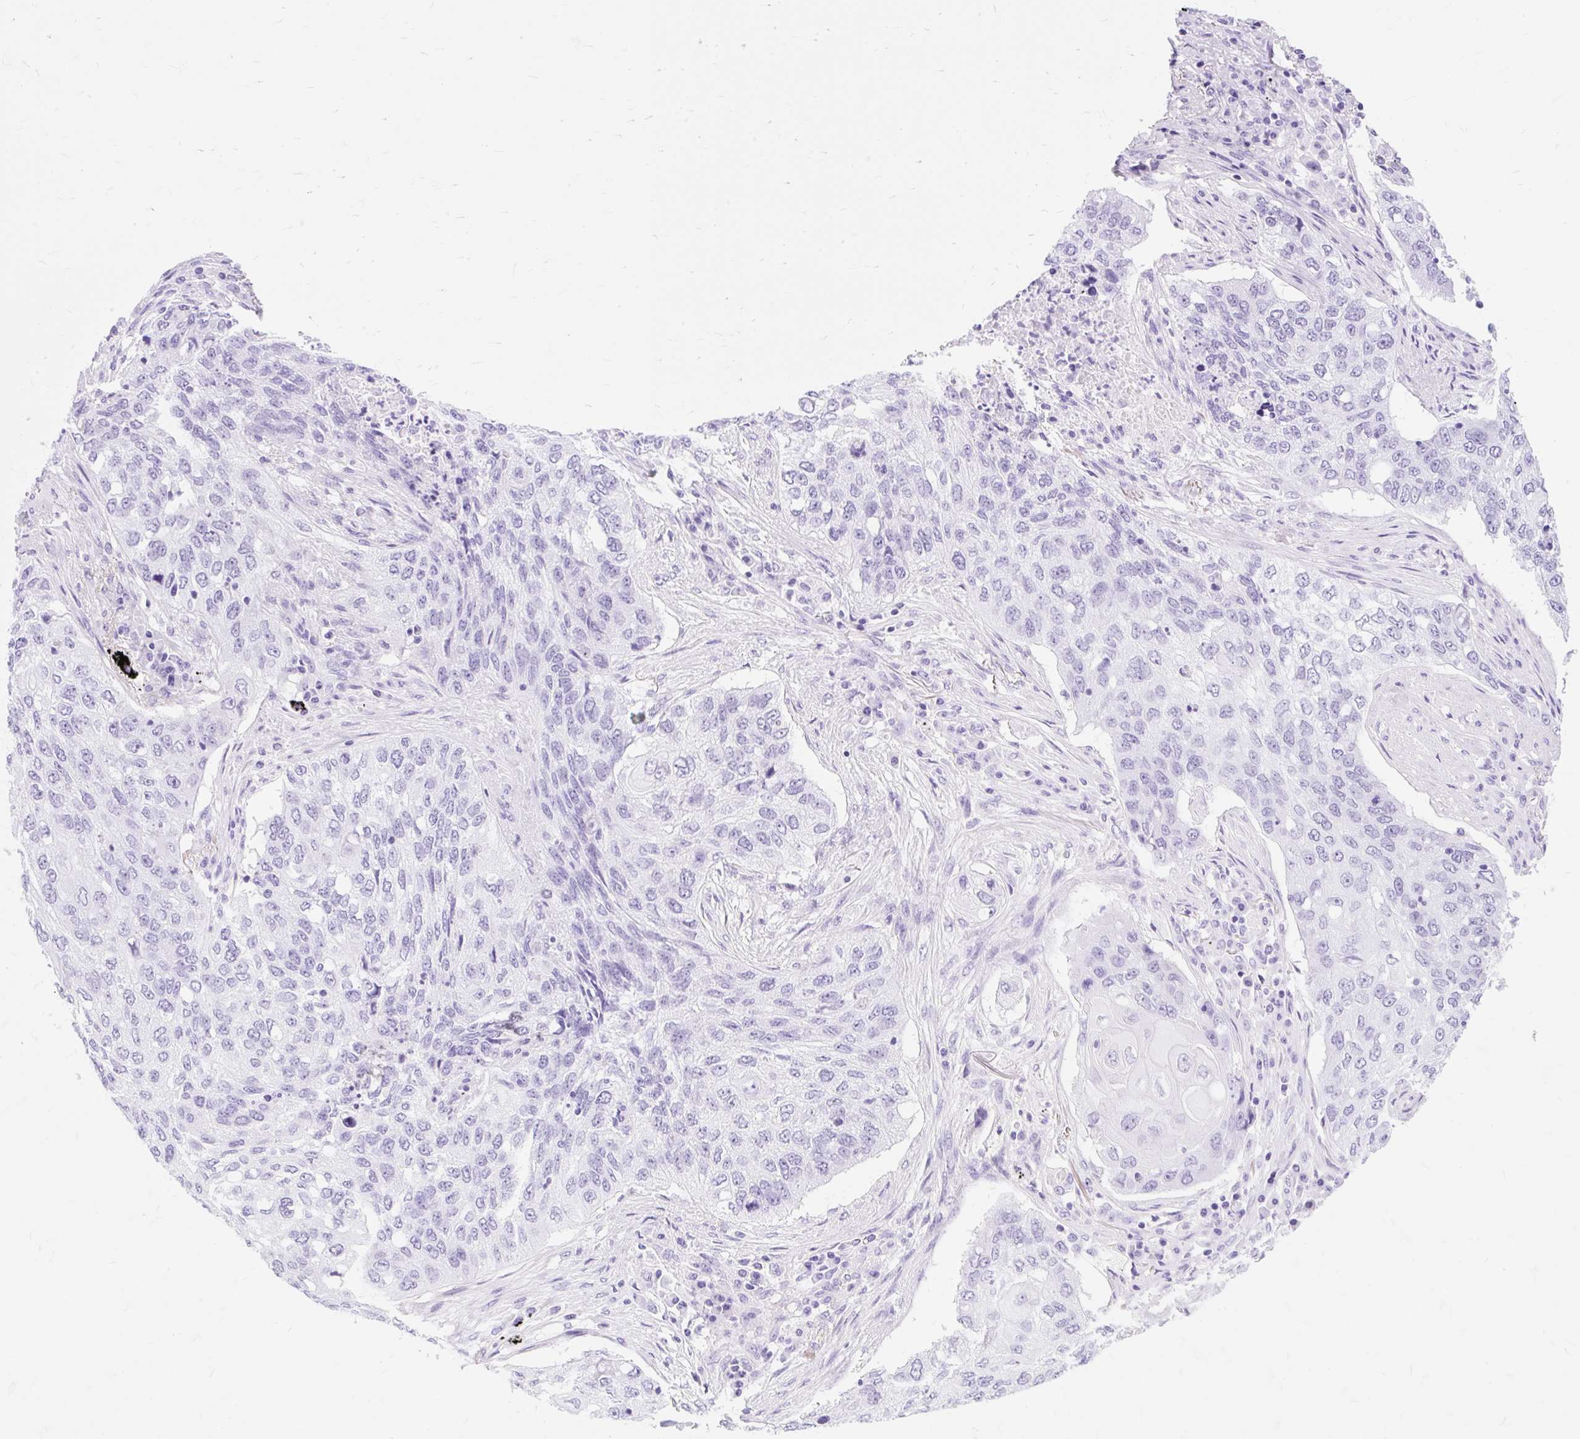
{"staining": {"intensity": "negative", "quantity": "none", "location": "none"}, "tissue": "lung cancer", "cell_type": "Tumor cells", "image_type": "cancer", "snomed": [{"axis": "morphology", "description": "Squamous cell carcinoma, NOS"}, {"axis": "topography", "description": "Lung"}], "caption": "This is an IHC photomicrograph of lung cancer. There is no staining in tumor cells.", "gene": "MBP", "patient": {"sex": "female", "age": 63}}